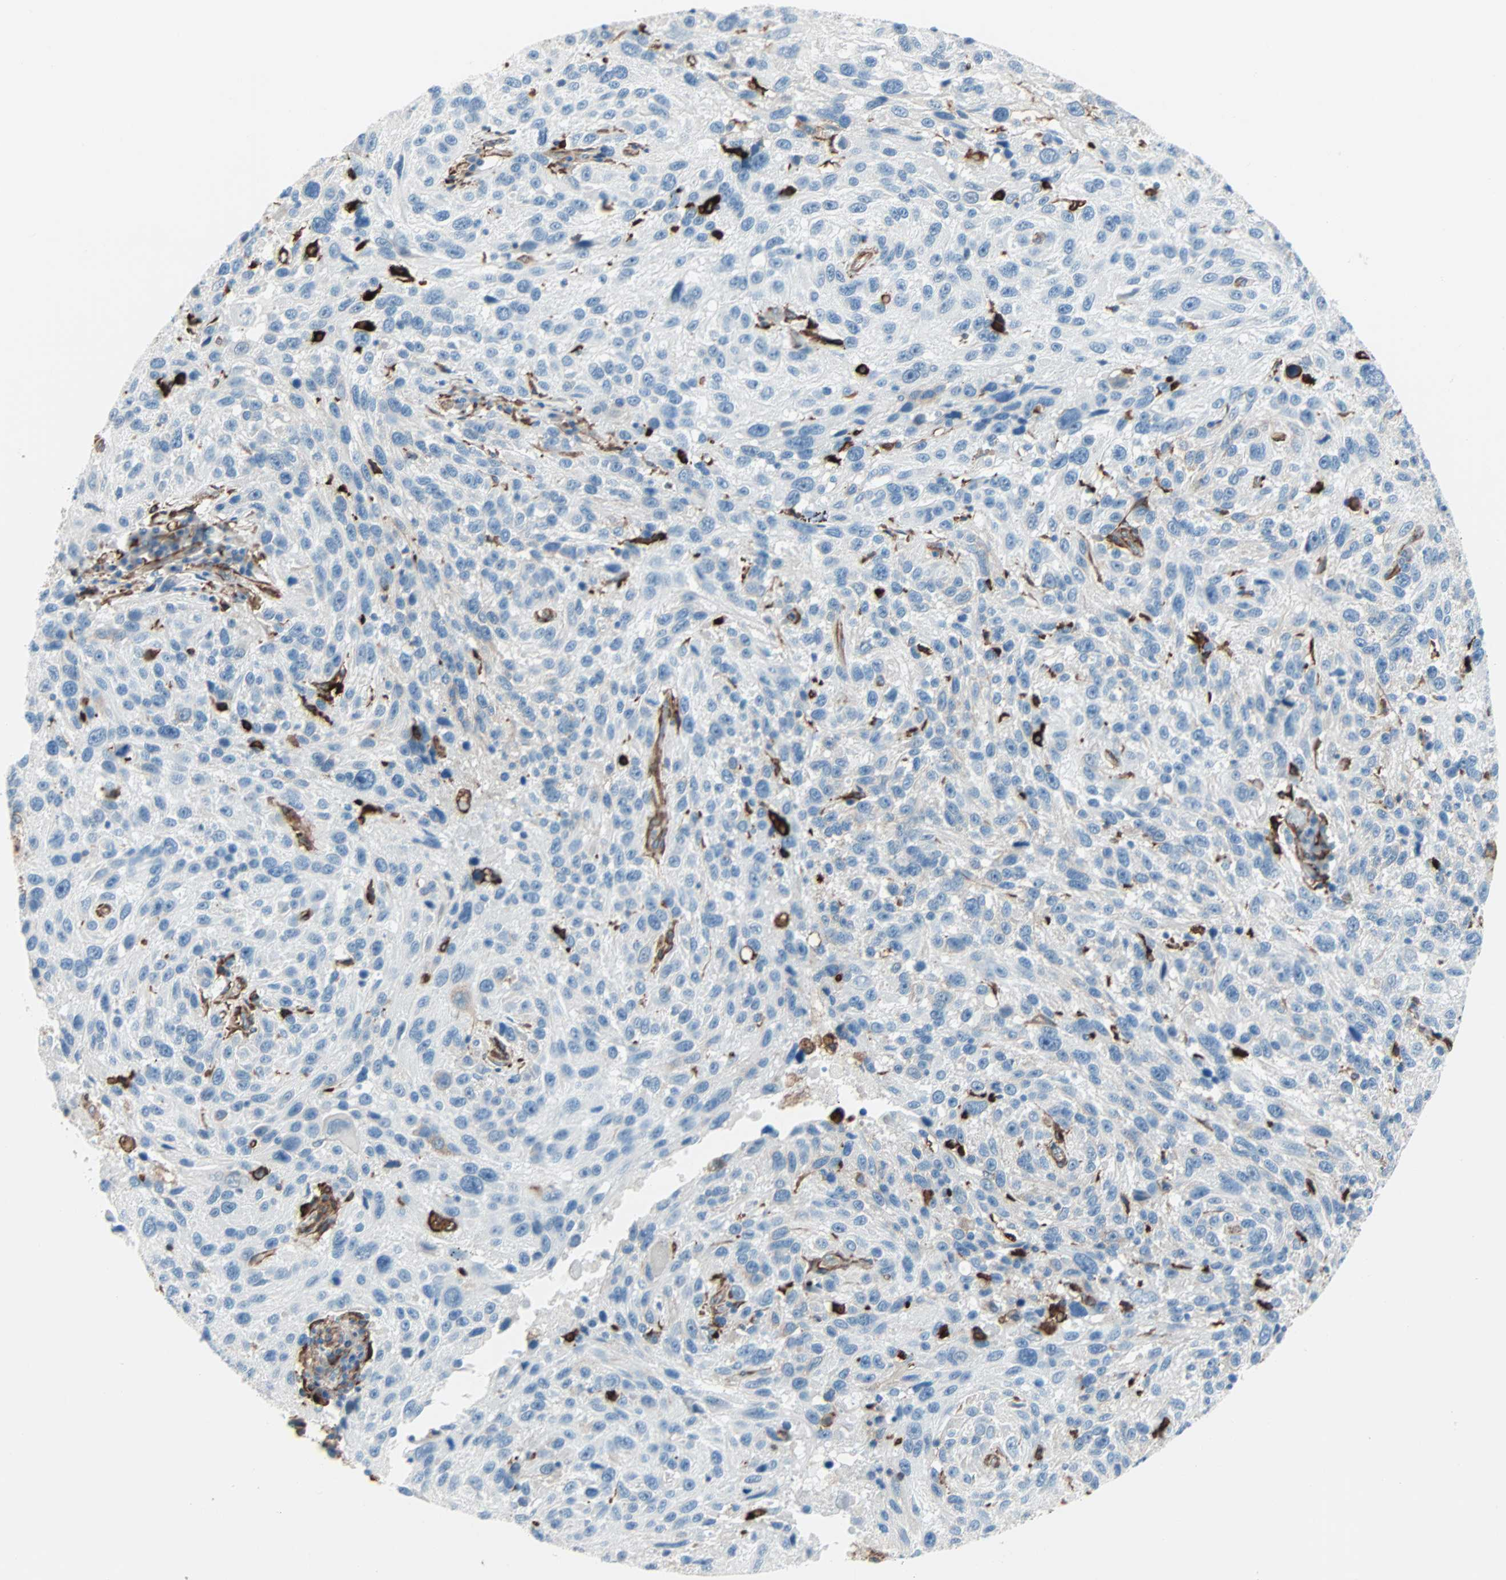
{"staining": {"intensity": "negative", "quantity": "none", "location": "none"}, "tissue": "melanoma", "cell_type": "Tumor cells", "image_type": "cancer", "snomed": [{"axis": "morphology", "description": "Malignant melanoma, NOS"}, {"axis": "topography", "description": "Skin"}], "caption": "Tumor cells are negative for protein expression in human malignant melanoma.", "gene": "EPB41L2", "patient": {"sex": "male", "age": 53}}